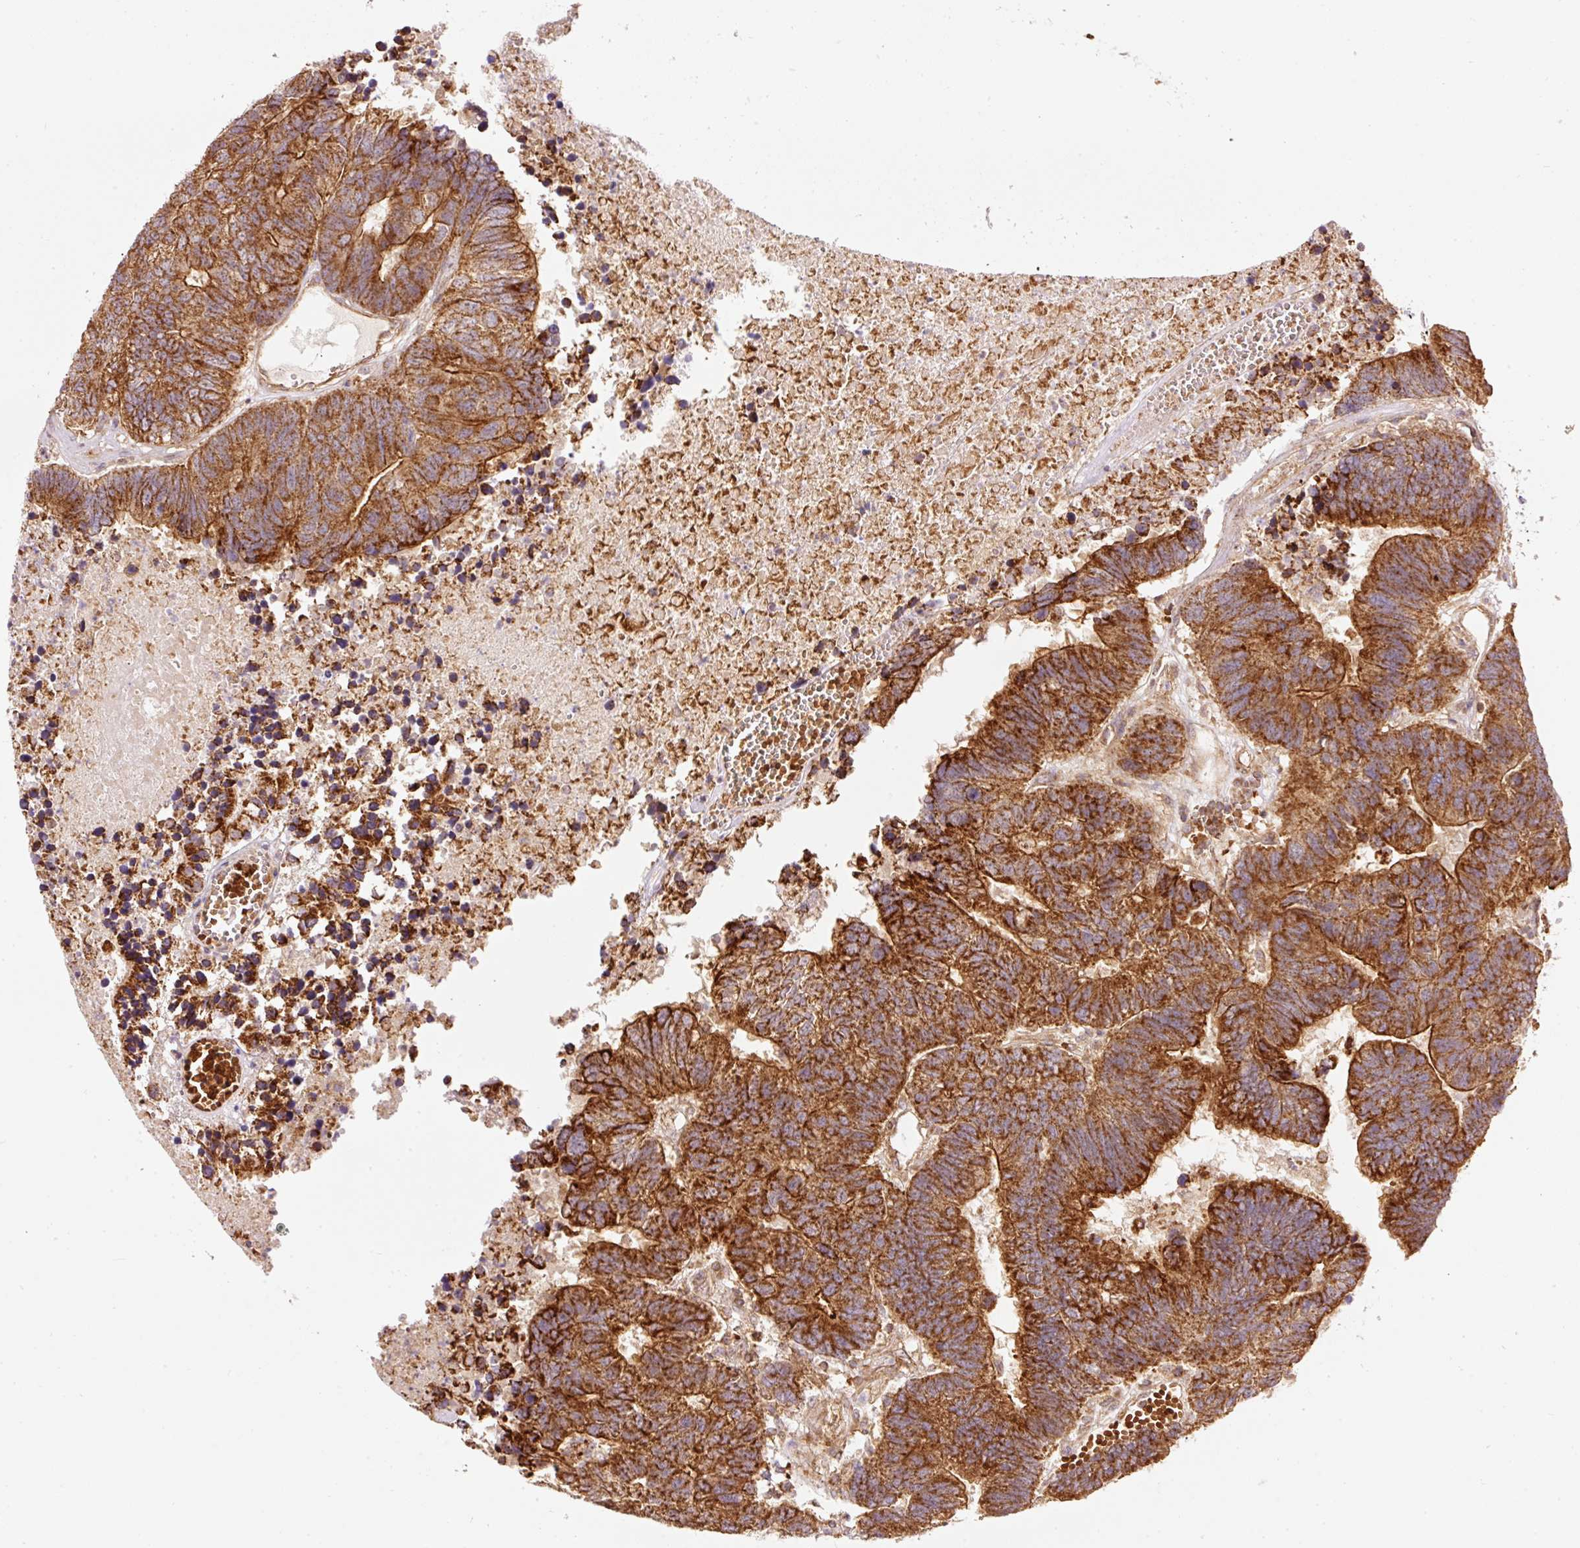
{"staining": {"intensity": "strong", "quantity": ">75%", "location": "cytoplasmic/membranous"}, "tissue": "colorectal cancer", "cell_type": "Tumor cells", "image_type": "cancer", "snomed": [{"axis": "morphology", "description": "Adenocarcinoma, NOS"}, {"axis": "topography", "description": "Colon"}], "caption": "The image demonstrates immunohistochemical staining of colorectal adenocarcinoma. There is strong cytoplasmic/membranous positivity is present in about >75% of tumor cells. The staining was performed using DAB (3,3'-diaminobenzidine) to visualize the protein expression in brown, while the nuclei were stained in blue with hematoxylin (Magnification: 20x).", "gene": "ADCY4", "patient": {"sex": "female", "age": 48}}